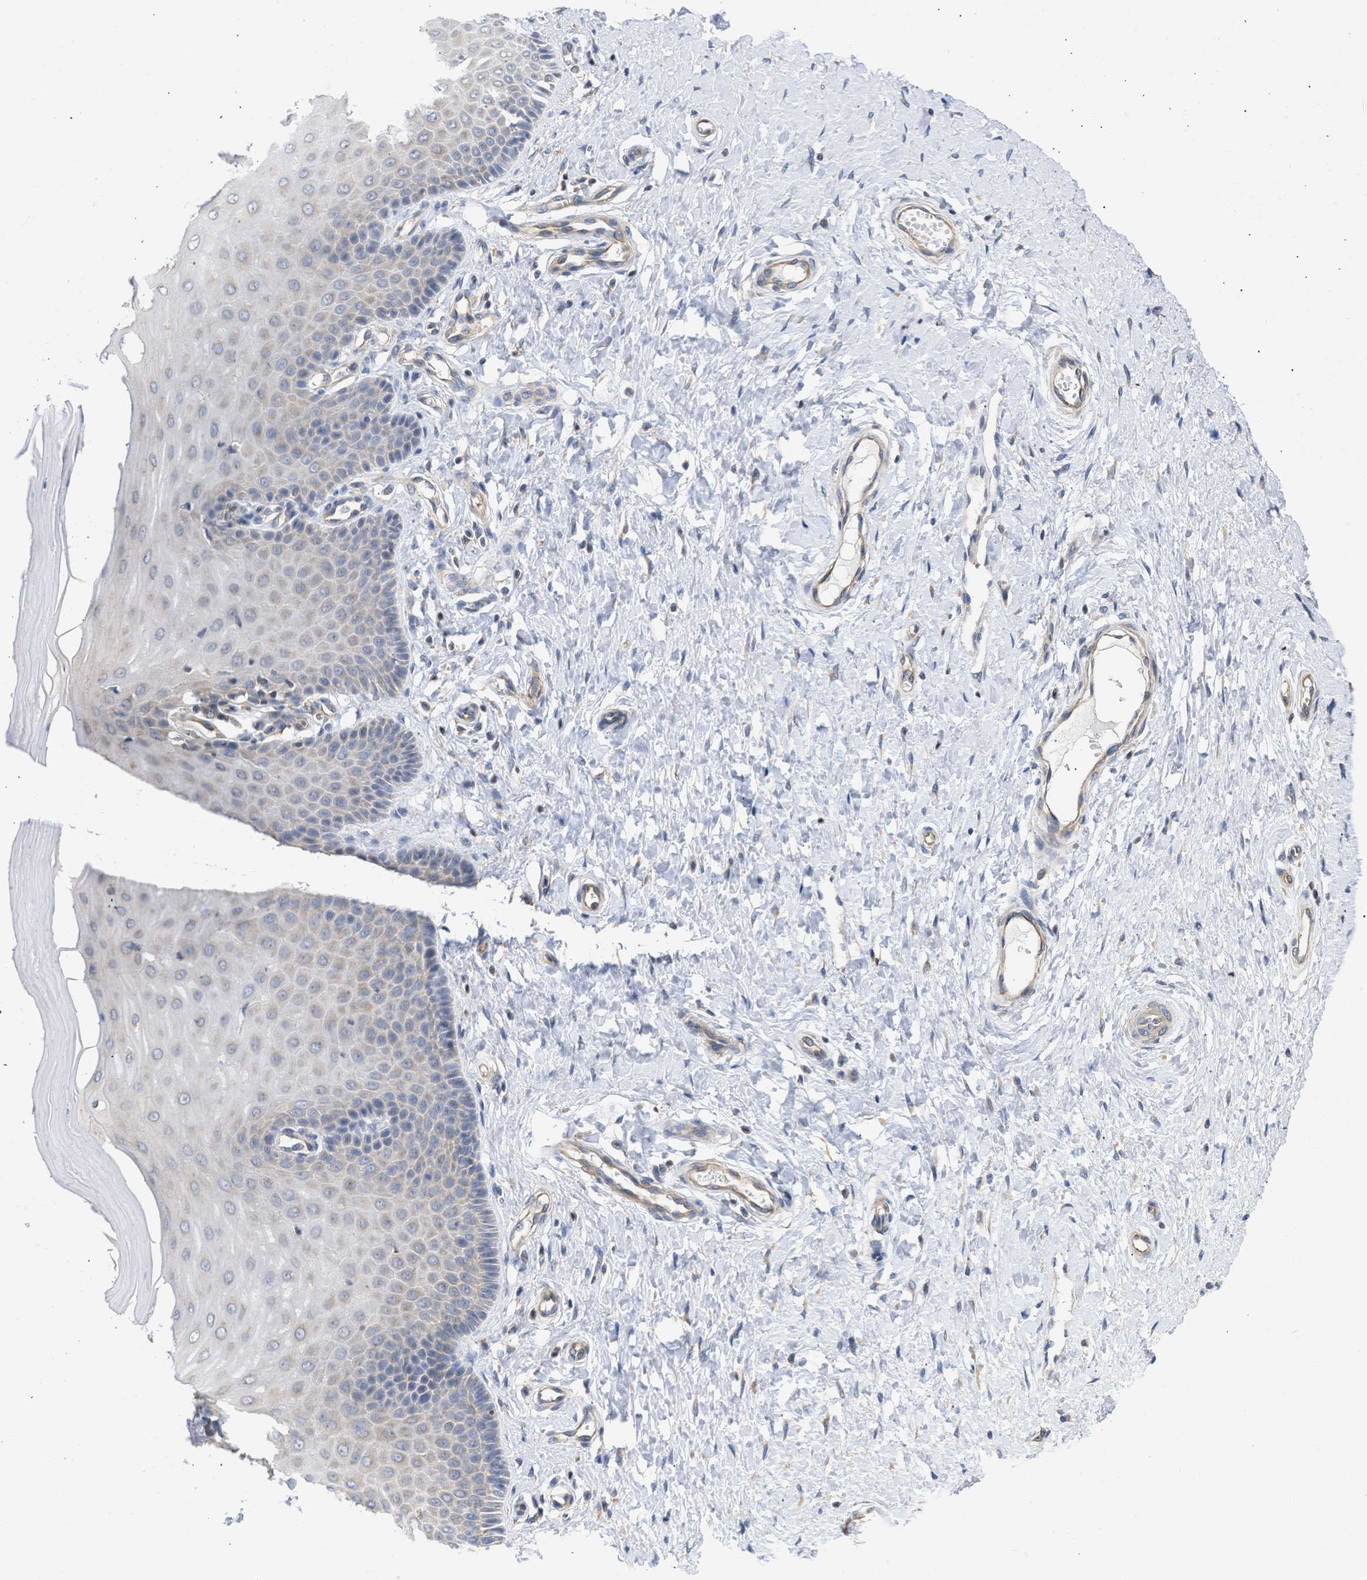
{"staining": {"intensity": "moderate", "quantity": "25%-75%", "location": "cytoplasmic/membranous"}, "tissue": "cervix", "cell_type": "Glandular cells", "image_type": "normal", "snomed": [{"axis": "morphology", "description": "Normal tissue, NOS"}, {"axis": "topography", "description": "Cervix"}], "caption": "A brown stain highlights moderate cytoplasmic/membranous expression of a protein in glandular cells of unremarkable human cervix.", "gene": "MAP2K3", "patient": {"sex": "female", "age": 55}}